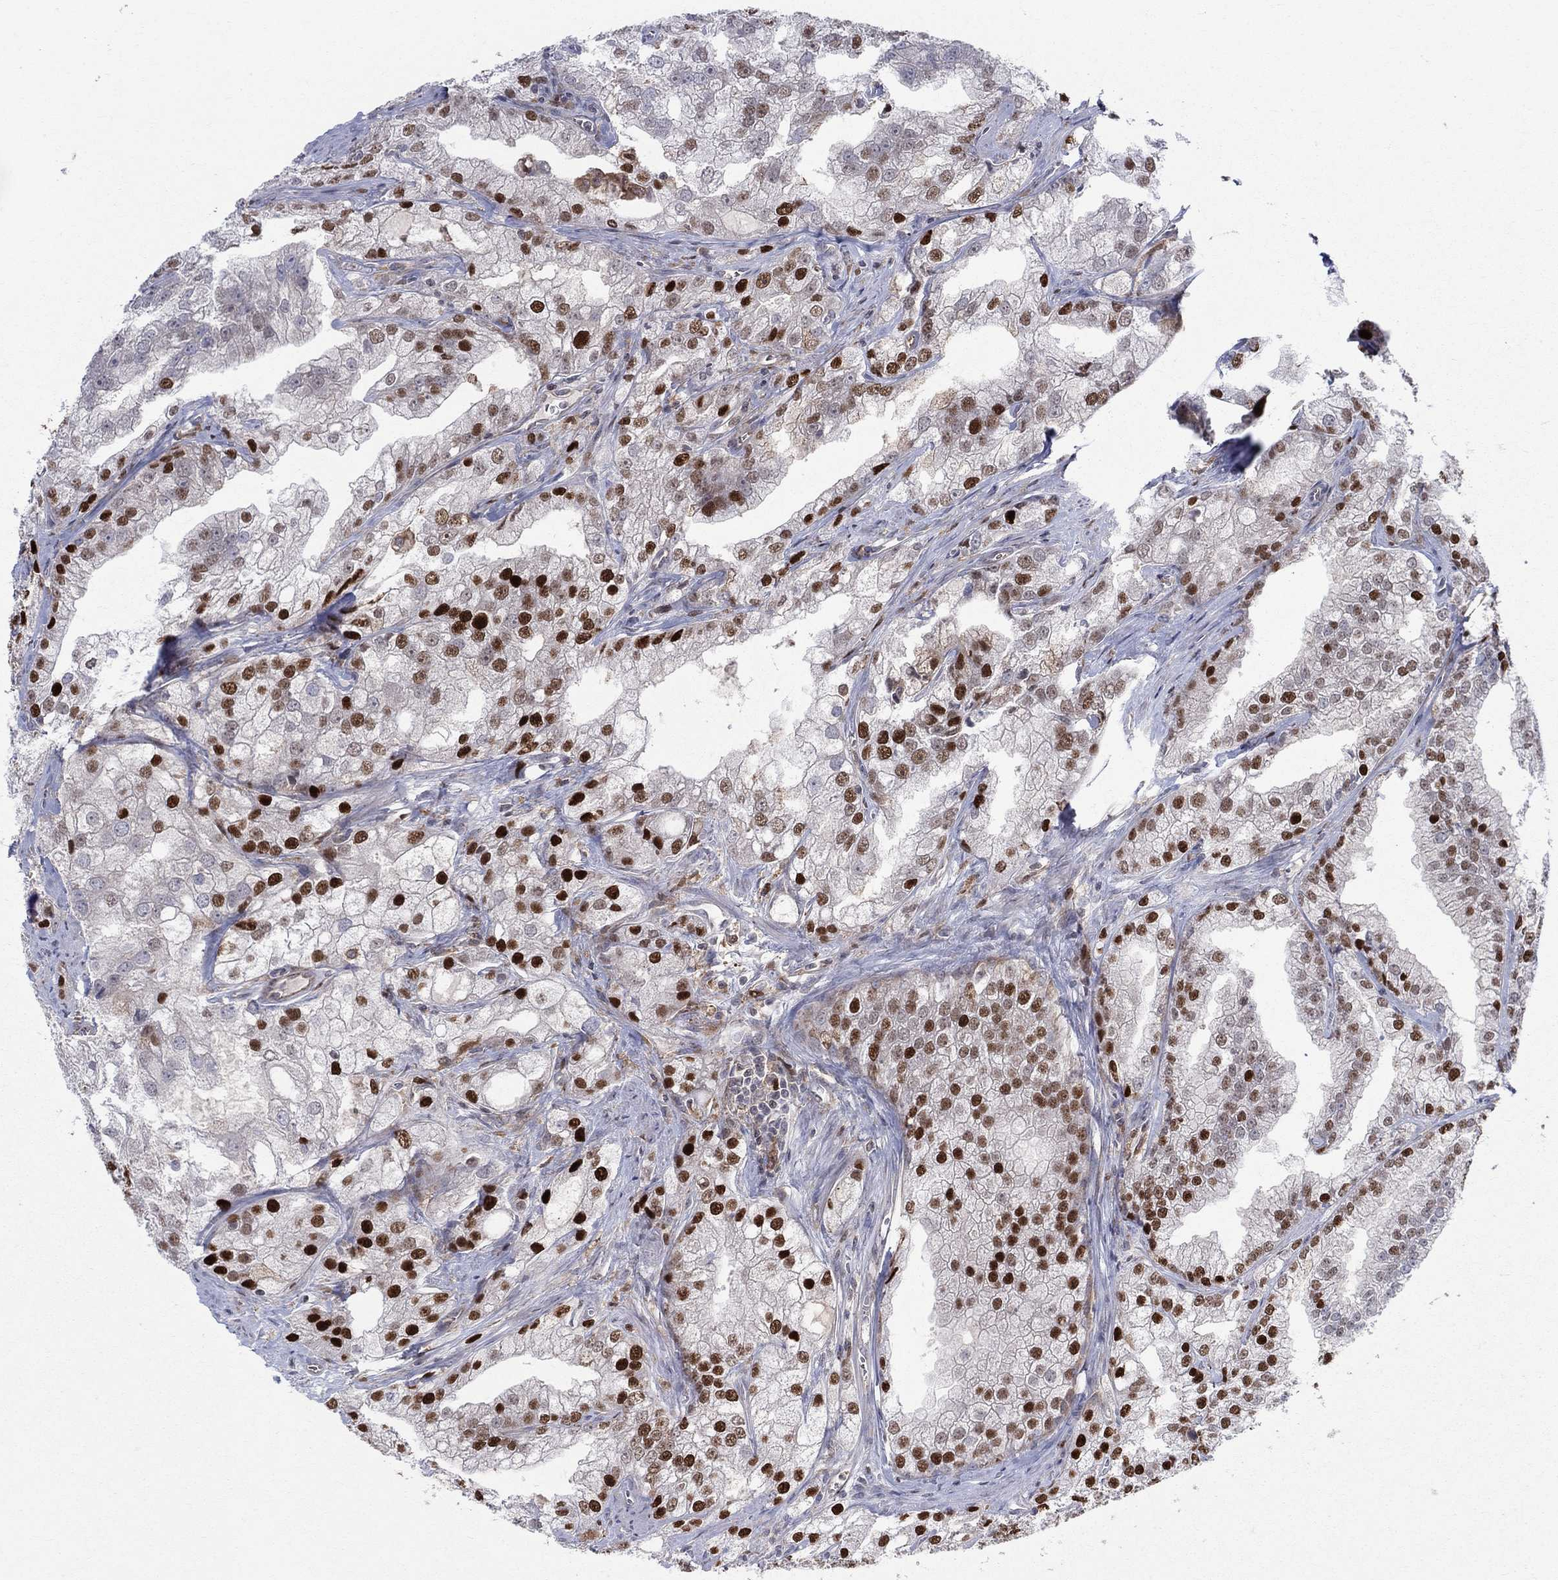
{"staining": {"intensity": "strong", "quantity": ">75%", "location": "nuclear"}, "tissue": "prostate cancer", "cell_type": "Tumor cells", "image_type": "cancer", "snomed": [{"axis": "morphology", "description": "Adenocarcinoma, NOS"}, {"axis": "topography", "description": "Prostate"}], "caption": "A histopathology image of human adenocarcinoma (prostate) stained for a protein demonstrates strong nuclear brown staining in tumor cells.", "gene": "ZNHIT3", "patient": {"sex": "male", "age": 70}}